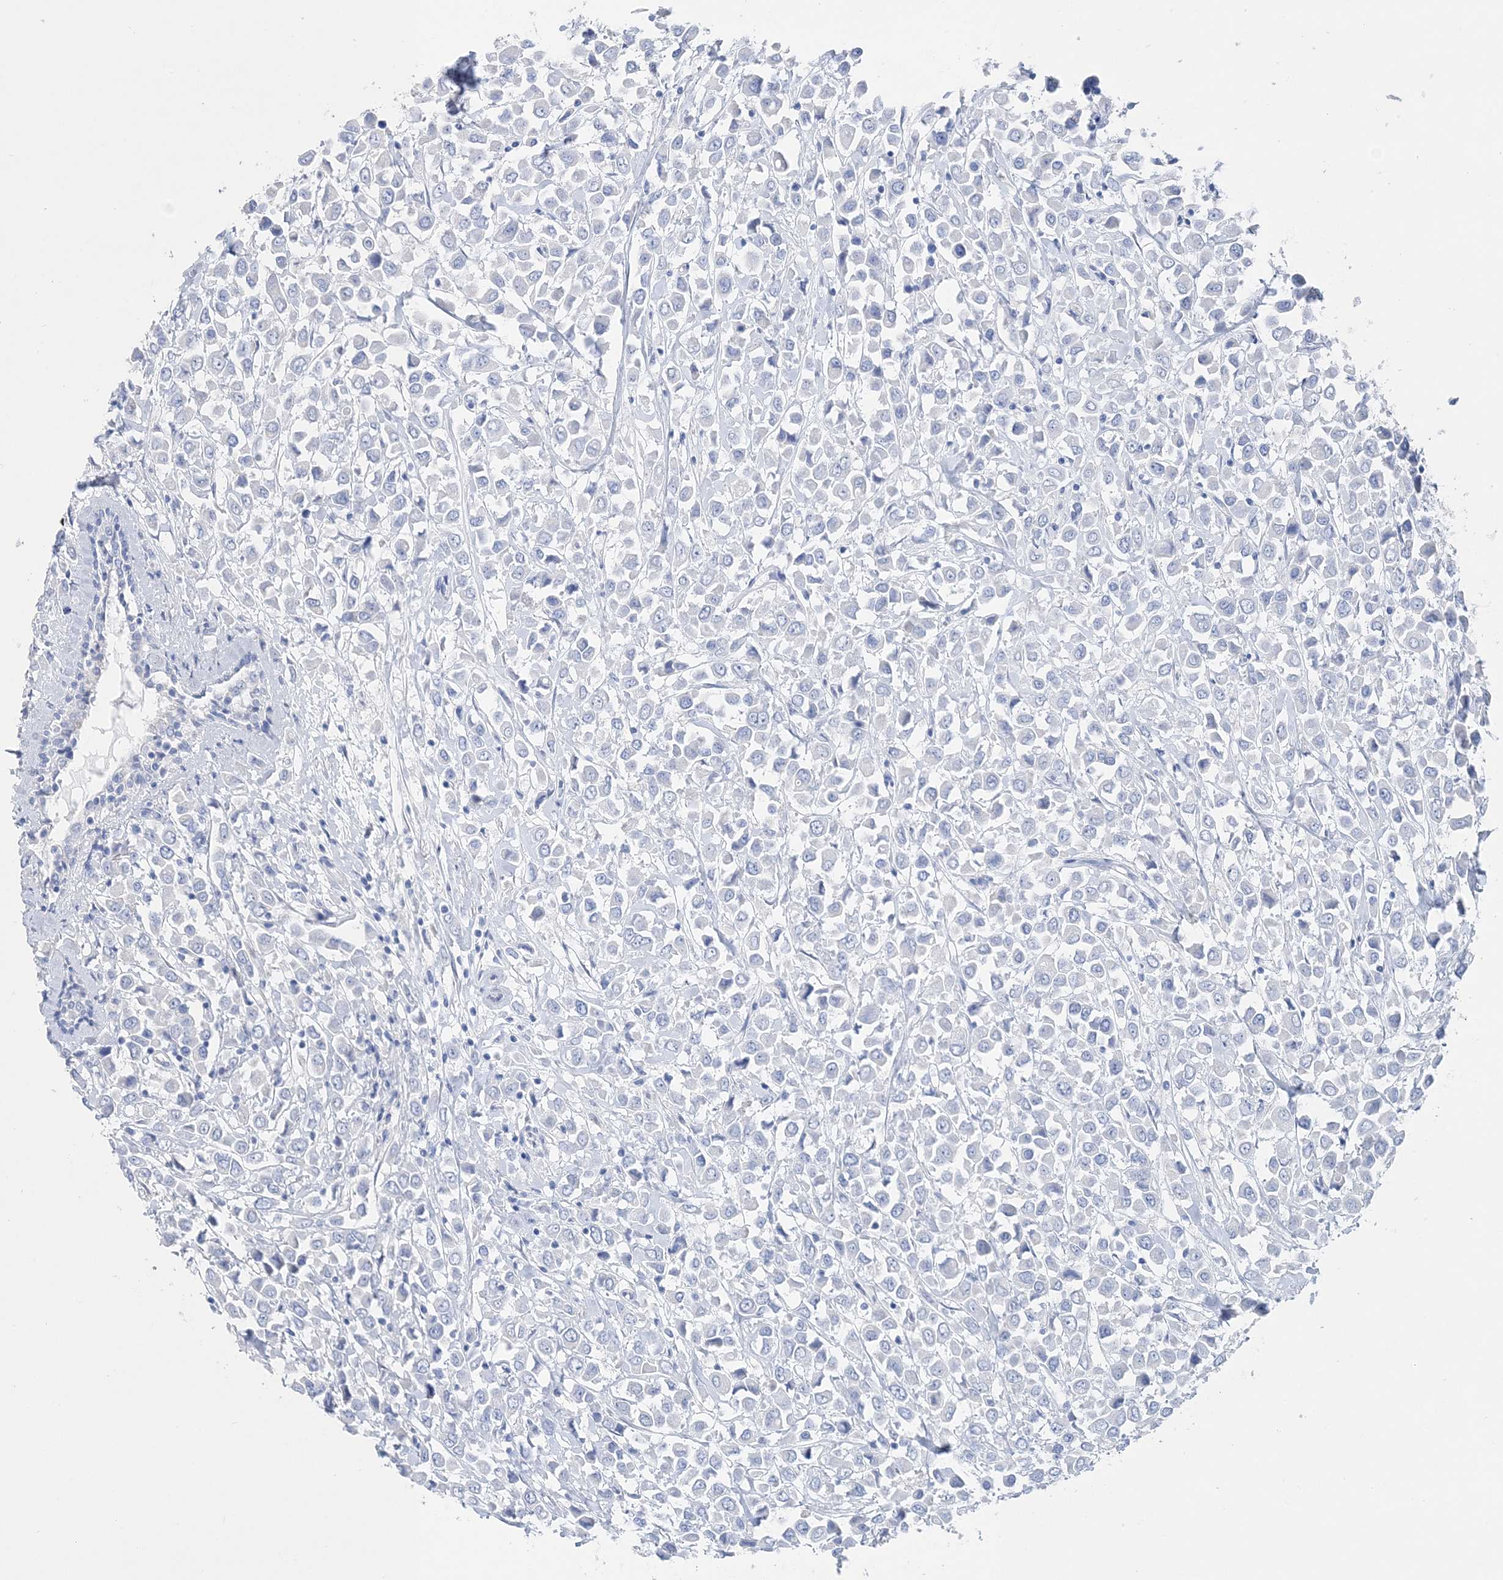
{"staining": {"intensity": "negative", "quantity": "none", "location": "none"}, "tissue": "breast cancer", "cell_type": "Tumor cells", "image_type": "cancer", "snomed": [{"axis": "morphology", "description": "Duct carcinoma"}, {"axis": "topography", "description": "Breast"}], "caption": "Immunohistochemistry of invasive ductal carcinoma (breast) demonstrates no staining in tumor cells. (DAB (3,3'-diaminobenzidine) immunohistochemistry (IHC) visualized using brightfield microscopy, high magnification).", "gene": "TSPYL6", "patient": {"sex": "female", "age": 61}}